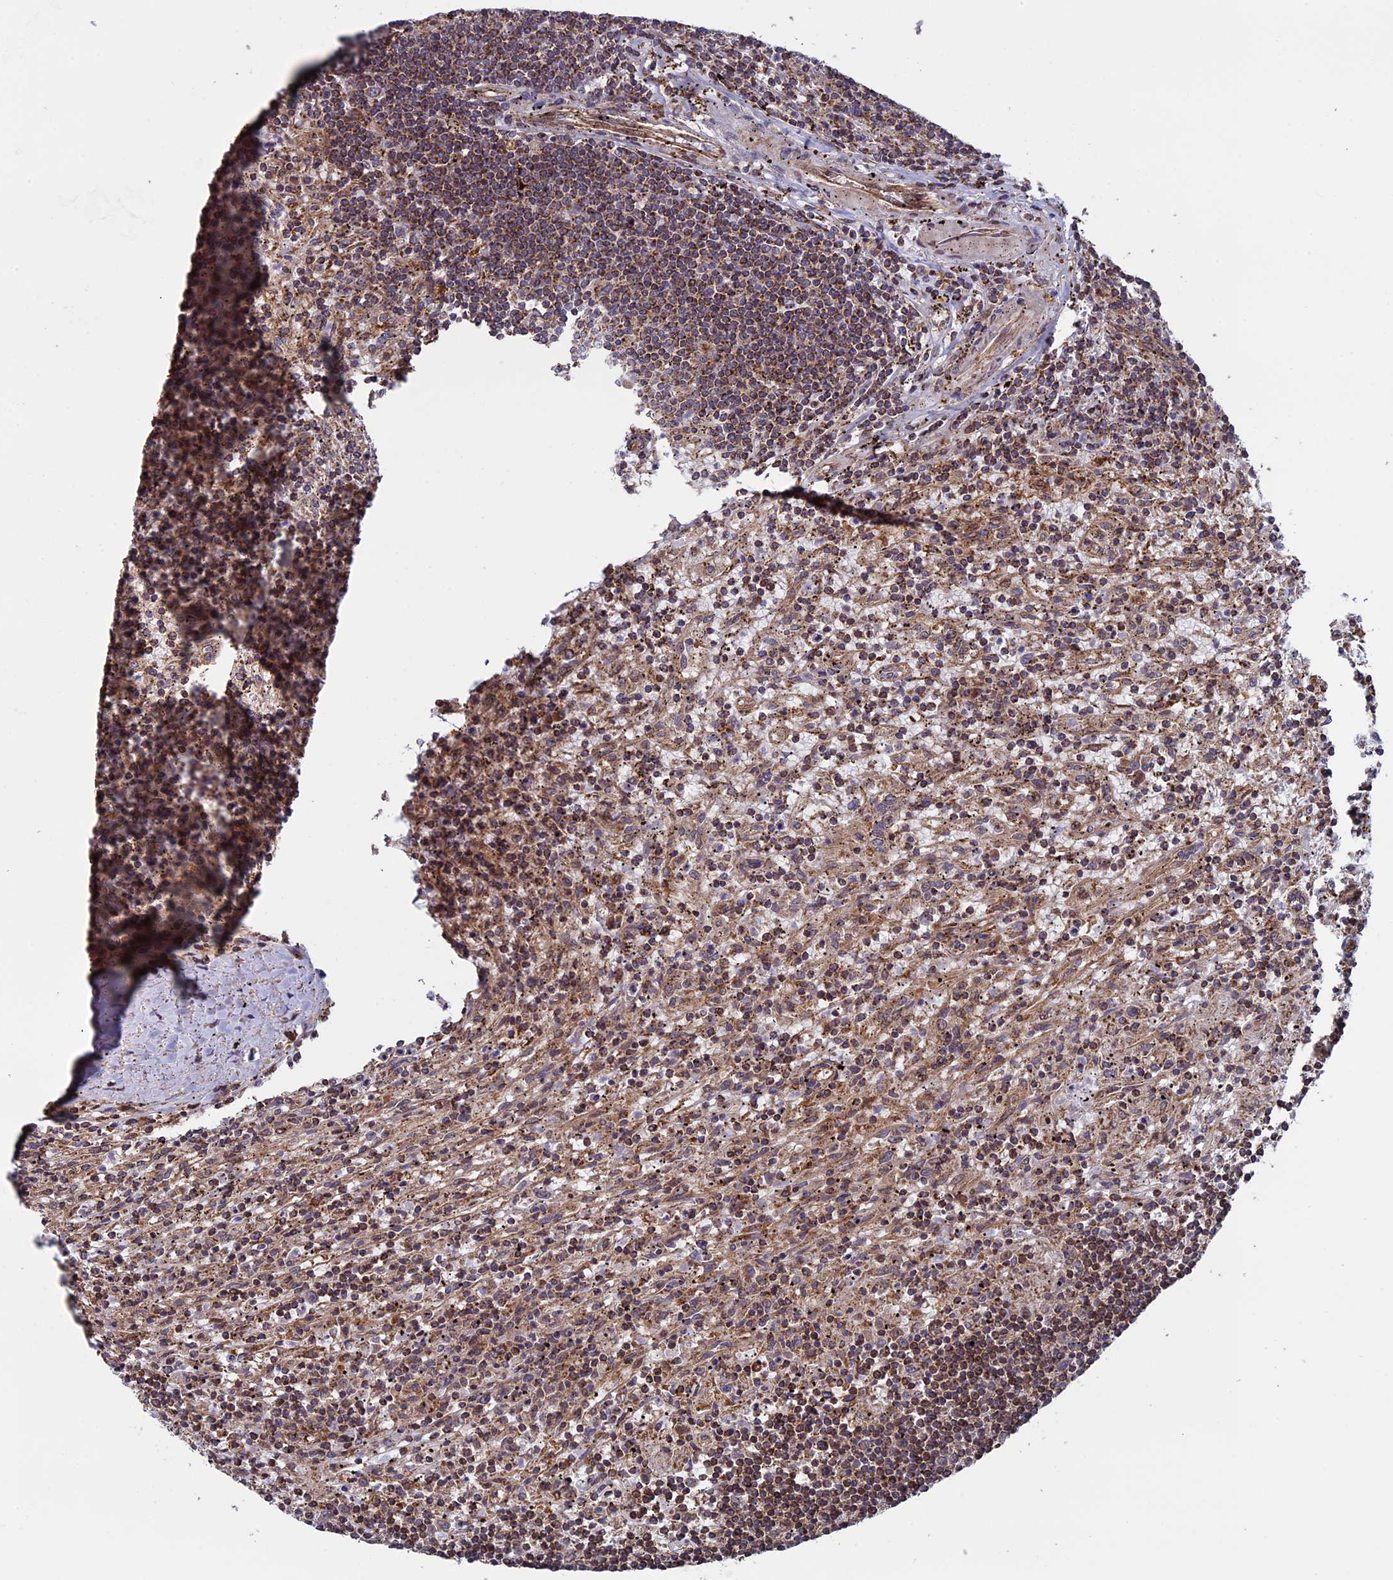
{"staining": {"intensity": "moderate", "quantity": ">75%", "location": "cytoplasmic/membranous"}, "tissue": "lymphoma", "cell_type": "Tumor cells", "image_type": "cancer", "snomed": [{"axis": "morphology", "description": "Malignant lymphoma, non-Hodgkin's type, Low grade"}, {"axis": "topography", "description": "Spleen"}], "caption": "Tumor cells demonstrate moderate cytoplasmic/membranous staining in approximately >75% of cells in lymphoma.", "gene": "CCDC8", "patient": {"sex": "male", "age": 76}}